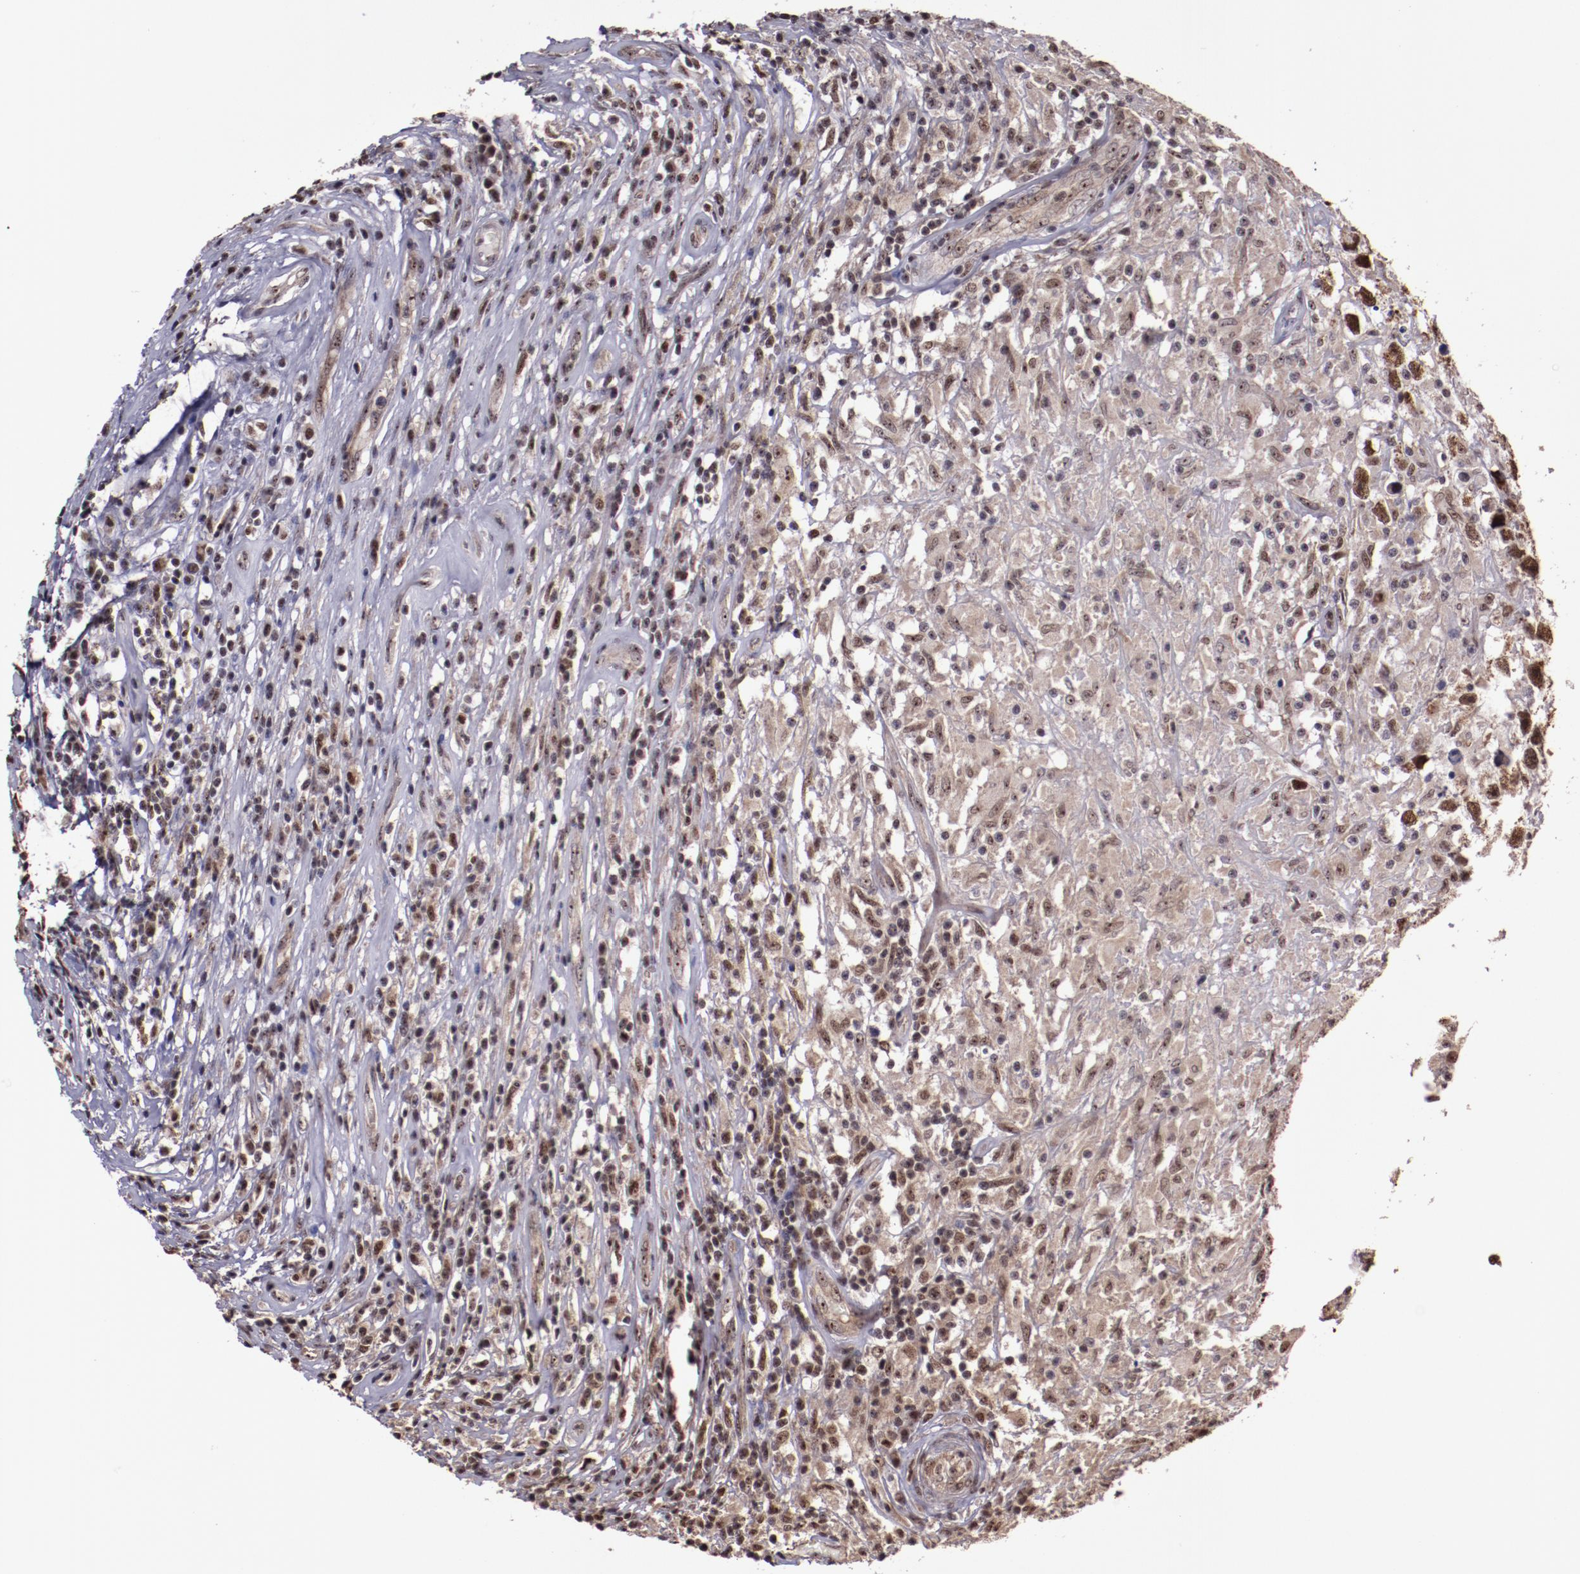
{"staining": {"intensity": "moderate", "quantity": ">75%", "location": "cytoplasmic/membranous,nuclear"}, "tissue": "testis cancer", "cell_type": "Tumor cells", "image_type": "cancer", "snomed": [{"axis": "morphology", "description": "Seminoma, NOS"}, {"axis": "topography", "description": "Testis"}], "caption": "There is medium levels of moderate cytoplasmic/membranous and nuclear staining in tumor cells of testis seminoma, as demonstrated by immunohistochemical staining (brown color).", "gene": "CECR2", "patient": {"sex": "male", "age": 34}}